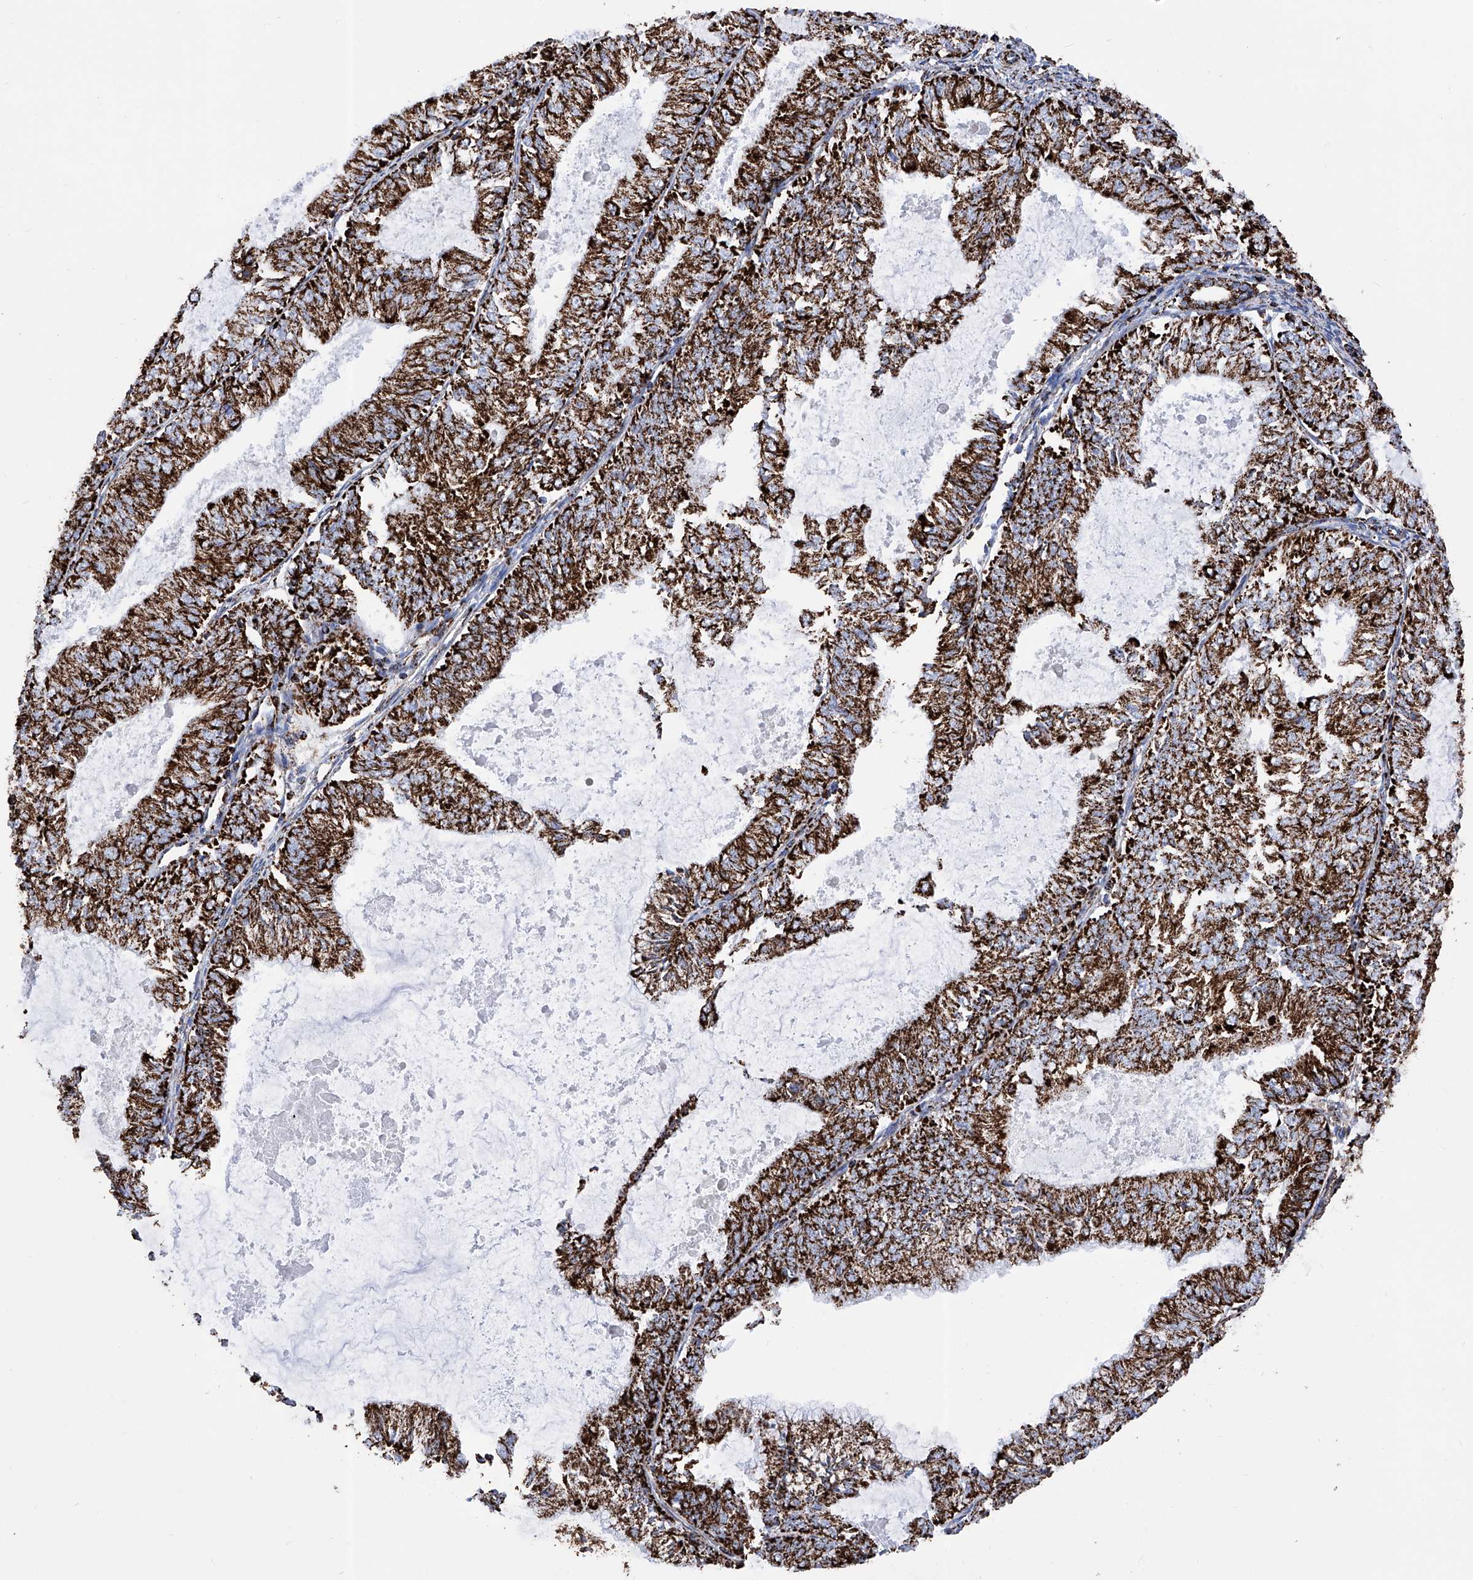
{"staining": {"intensity": "strong", "quantity": ">75%", "location": "cytoplasmic/membranous"}, "tissue": "endometrial cancer", "cell_type": "Tumor cells", "image_type": "cancer", "snomed": [{"axis": "morphology", "description": "Adenocarcinoma, NOS"}, {"axis": "topography", "description": "Endometrium"}], "caption": "Immunohistochemical staining of human adenocarcinoma (endometrial) displays high levels of strong cytoplasmic/membranous protein expression in approximately >75% of tumor cells. (DAB (3,3'-diaminobenzidine) IHC, brown staining for protein, blue staining for nuclei).", "gene": "ATP5PF", "patient": {"sex": "female", "age": 57}}